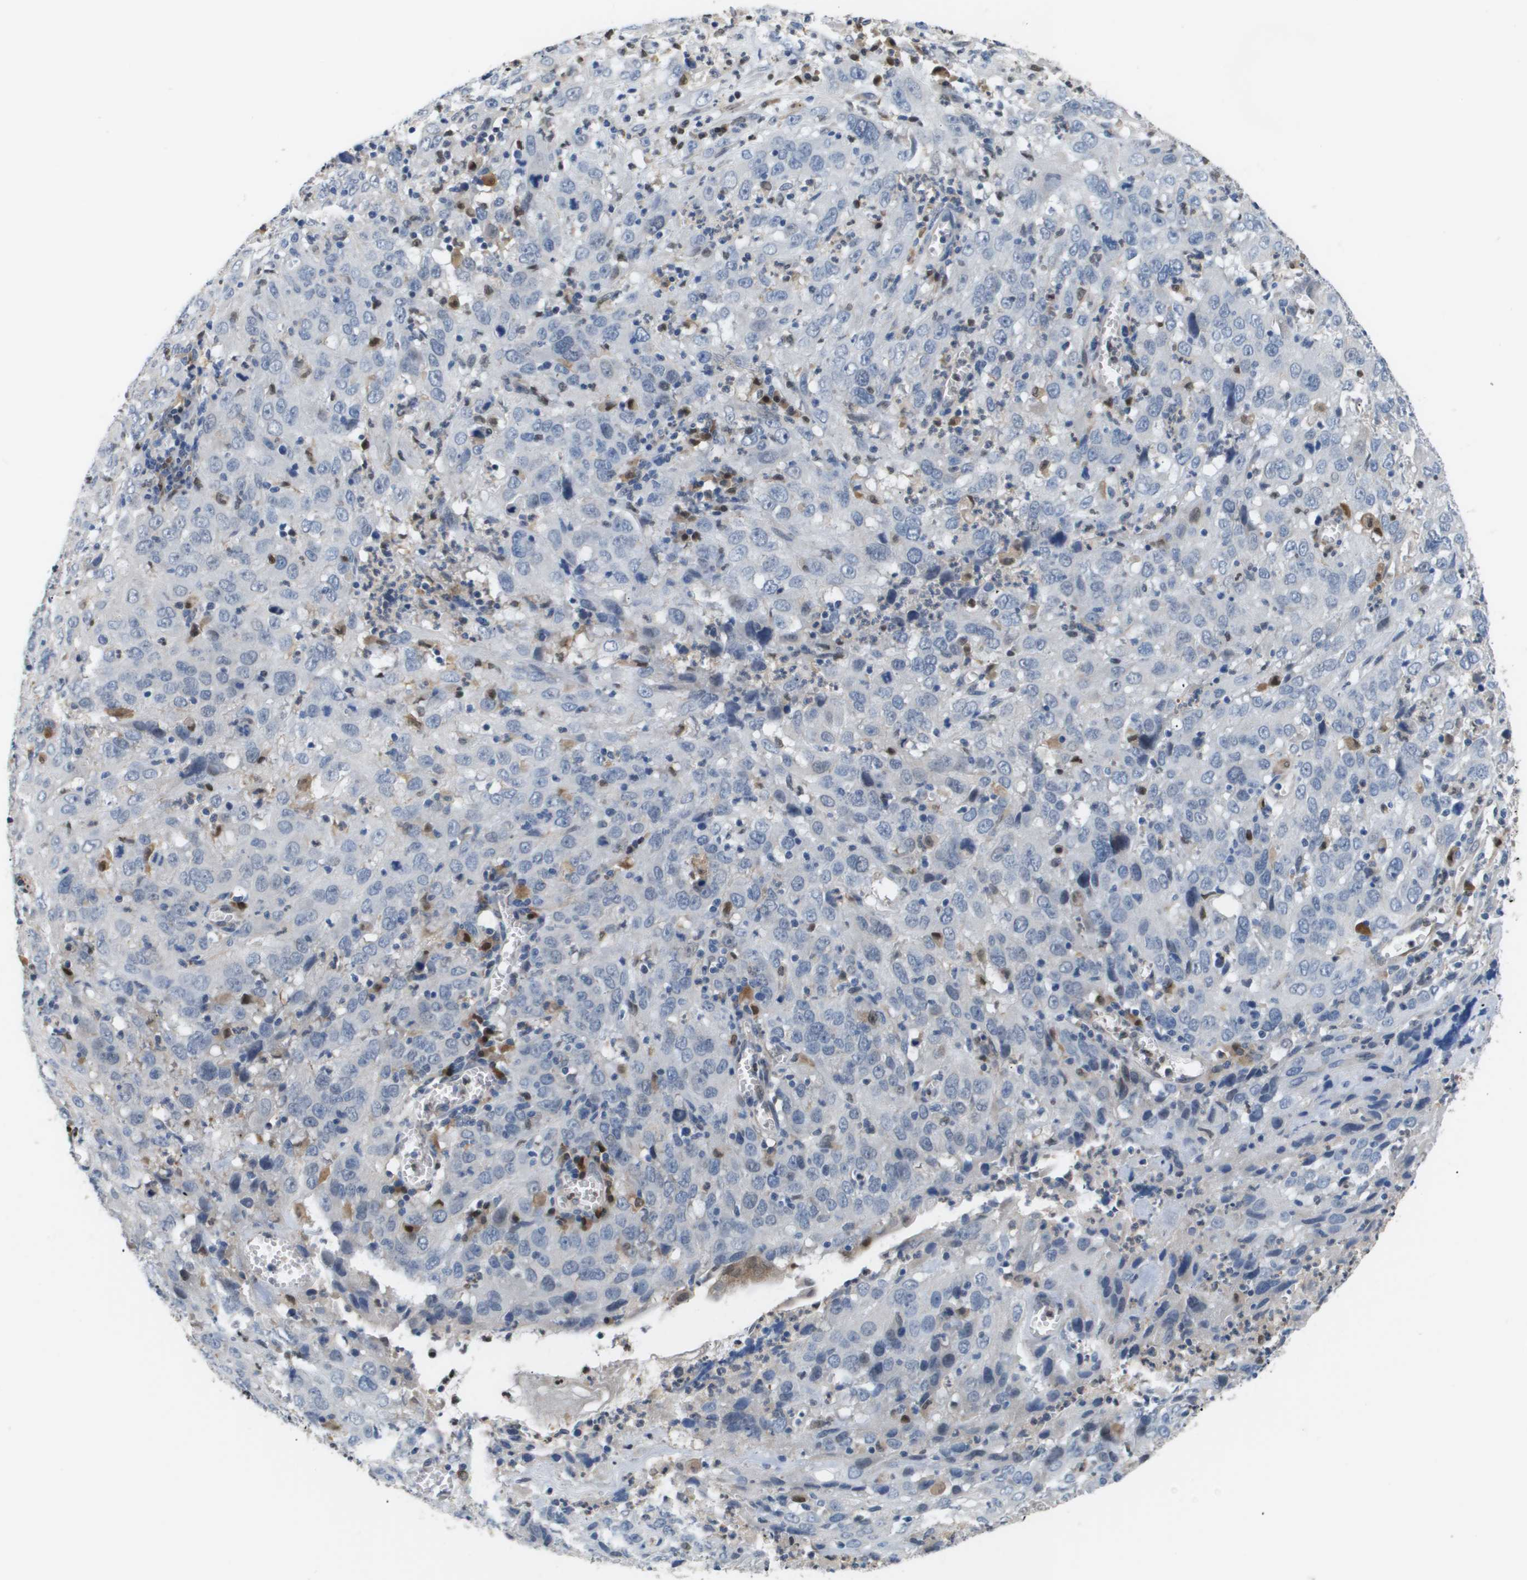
{"staining": {"intensity": "negative", "quantity": "none", "location": "none"}, "tissue": "cervical cancer", "cell_type": "Tumor cells", "image_type": "cancer", "snomed": [{"axis": "morphology", "description": "Squamous cell carcinoma, NOS"}, {"axis": "topography", "description": "Cervix"}], "caption": "A histopathology image of human squamous cell carcinoma (cervical) is negative for staining in tumor cells.", "gene": "AKR1A1", "patient": {"sex": "female", "age": 32}}